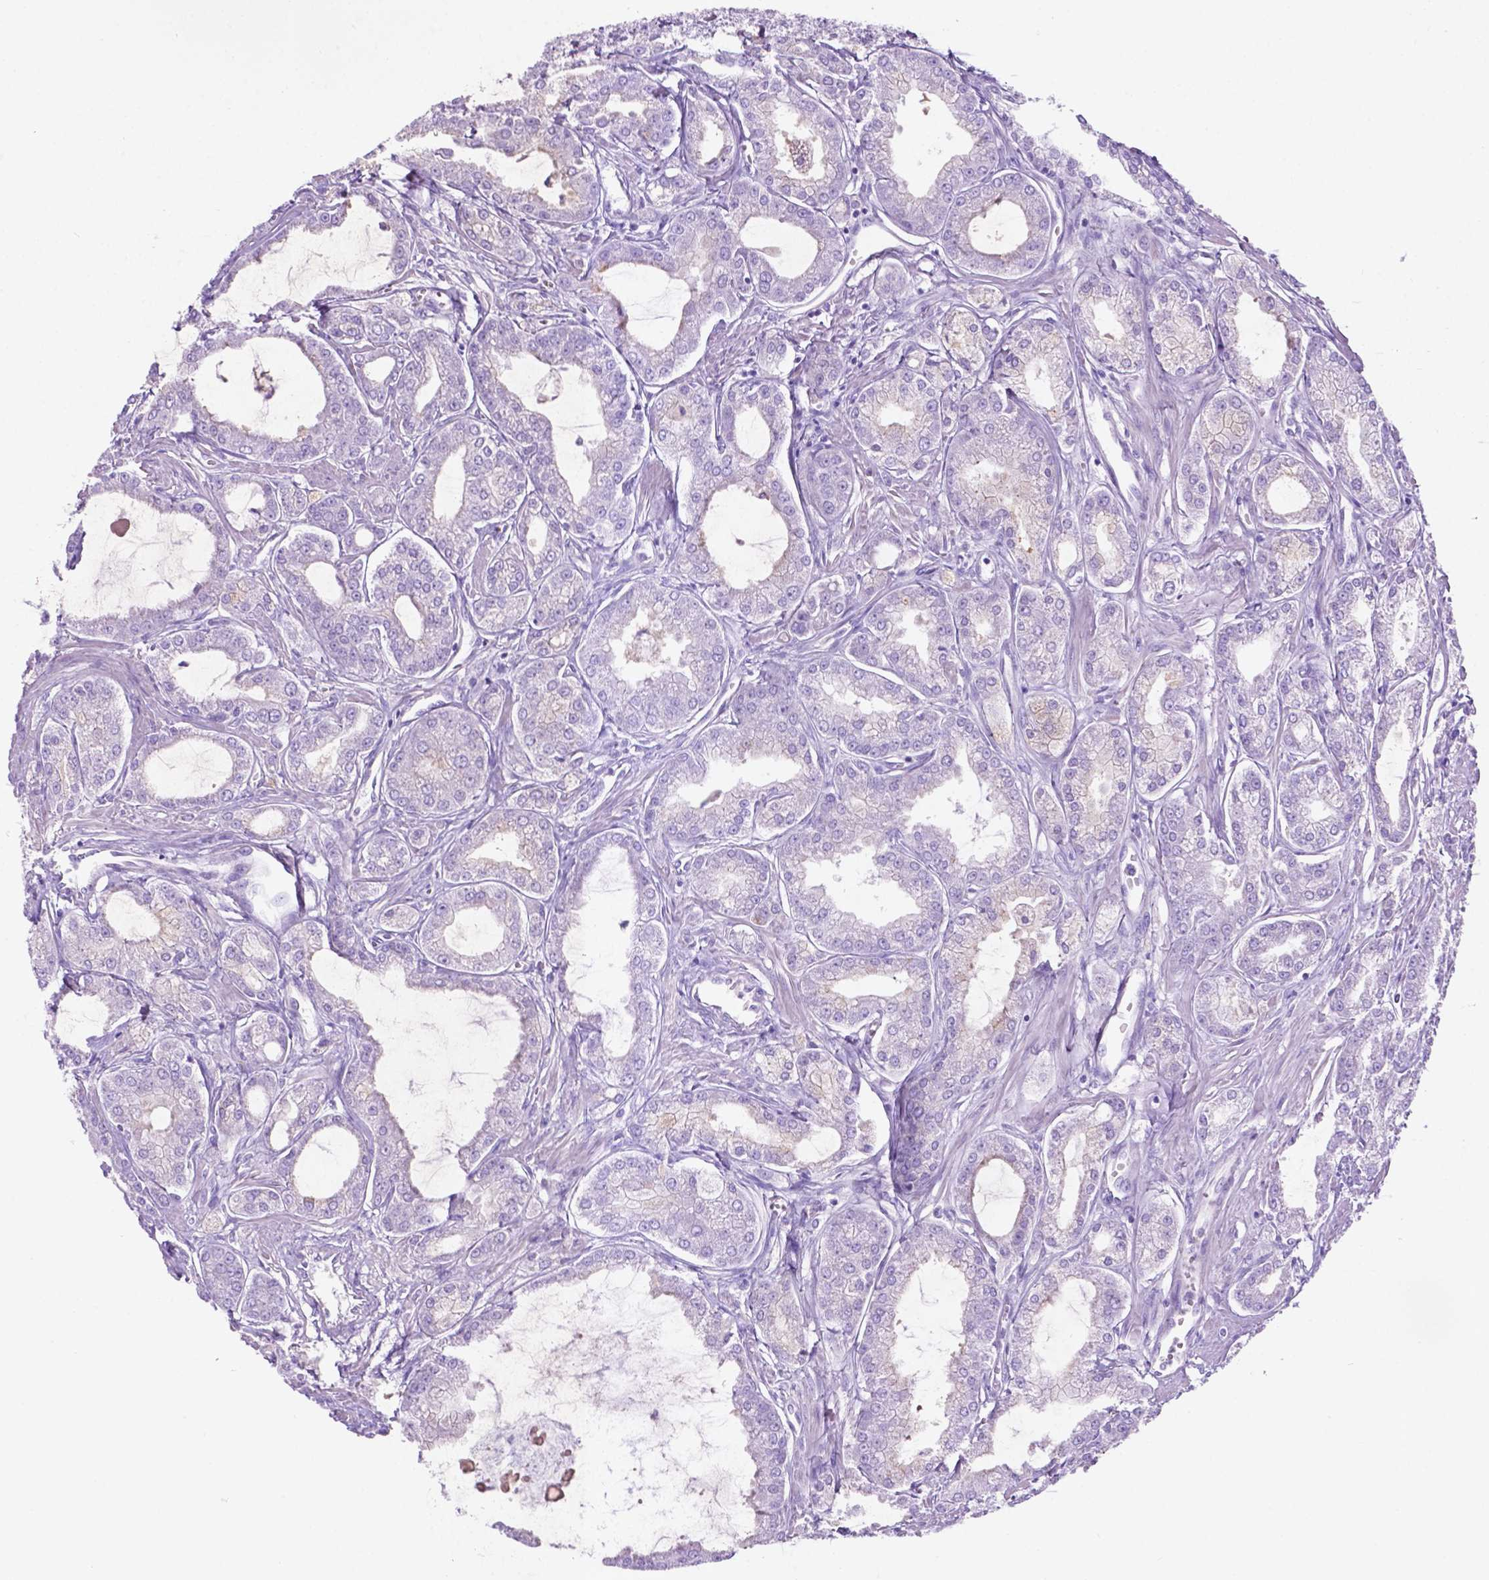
{"staining": {"intensity": "negative", "quantity": "none", "location": "none"}, "tissue": "prostate cancer", "cell_type": "Tumor cells", "image_type": "cancer", "snomed": [{"axis": "morphology", "description": "Adenocarcinoma, NOS"}, {"axis": "topography", "description": "Prostate"}], "caption": "This is a photomicrograph of IHC staining of prostate cancer (adenocarcinoma), which shows no expression in tumor cells.", "gene": "POU4F1", "patient": {"sex": "male", "age": 71}}